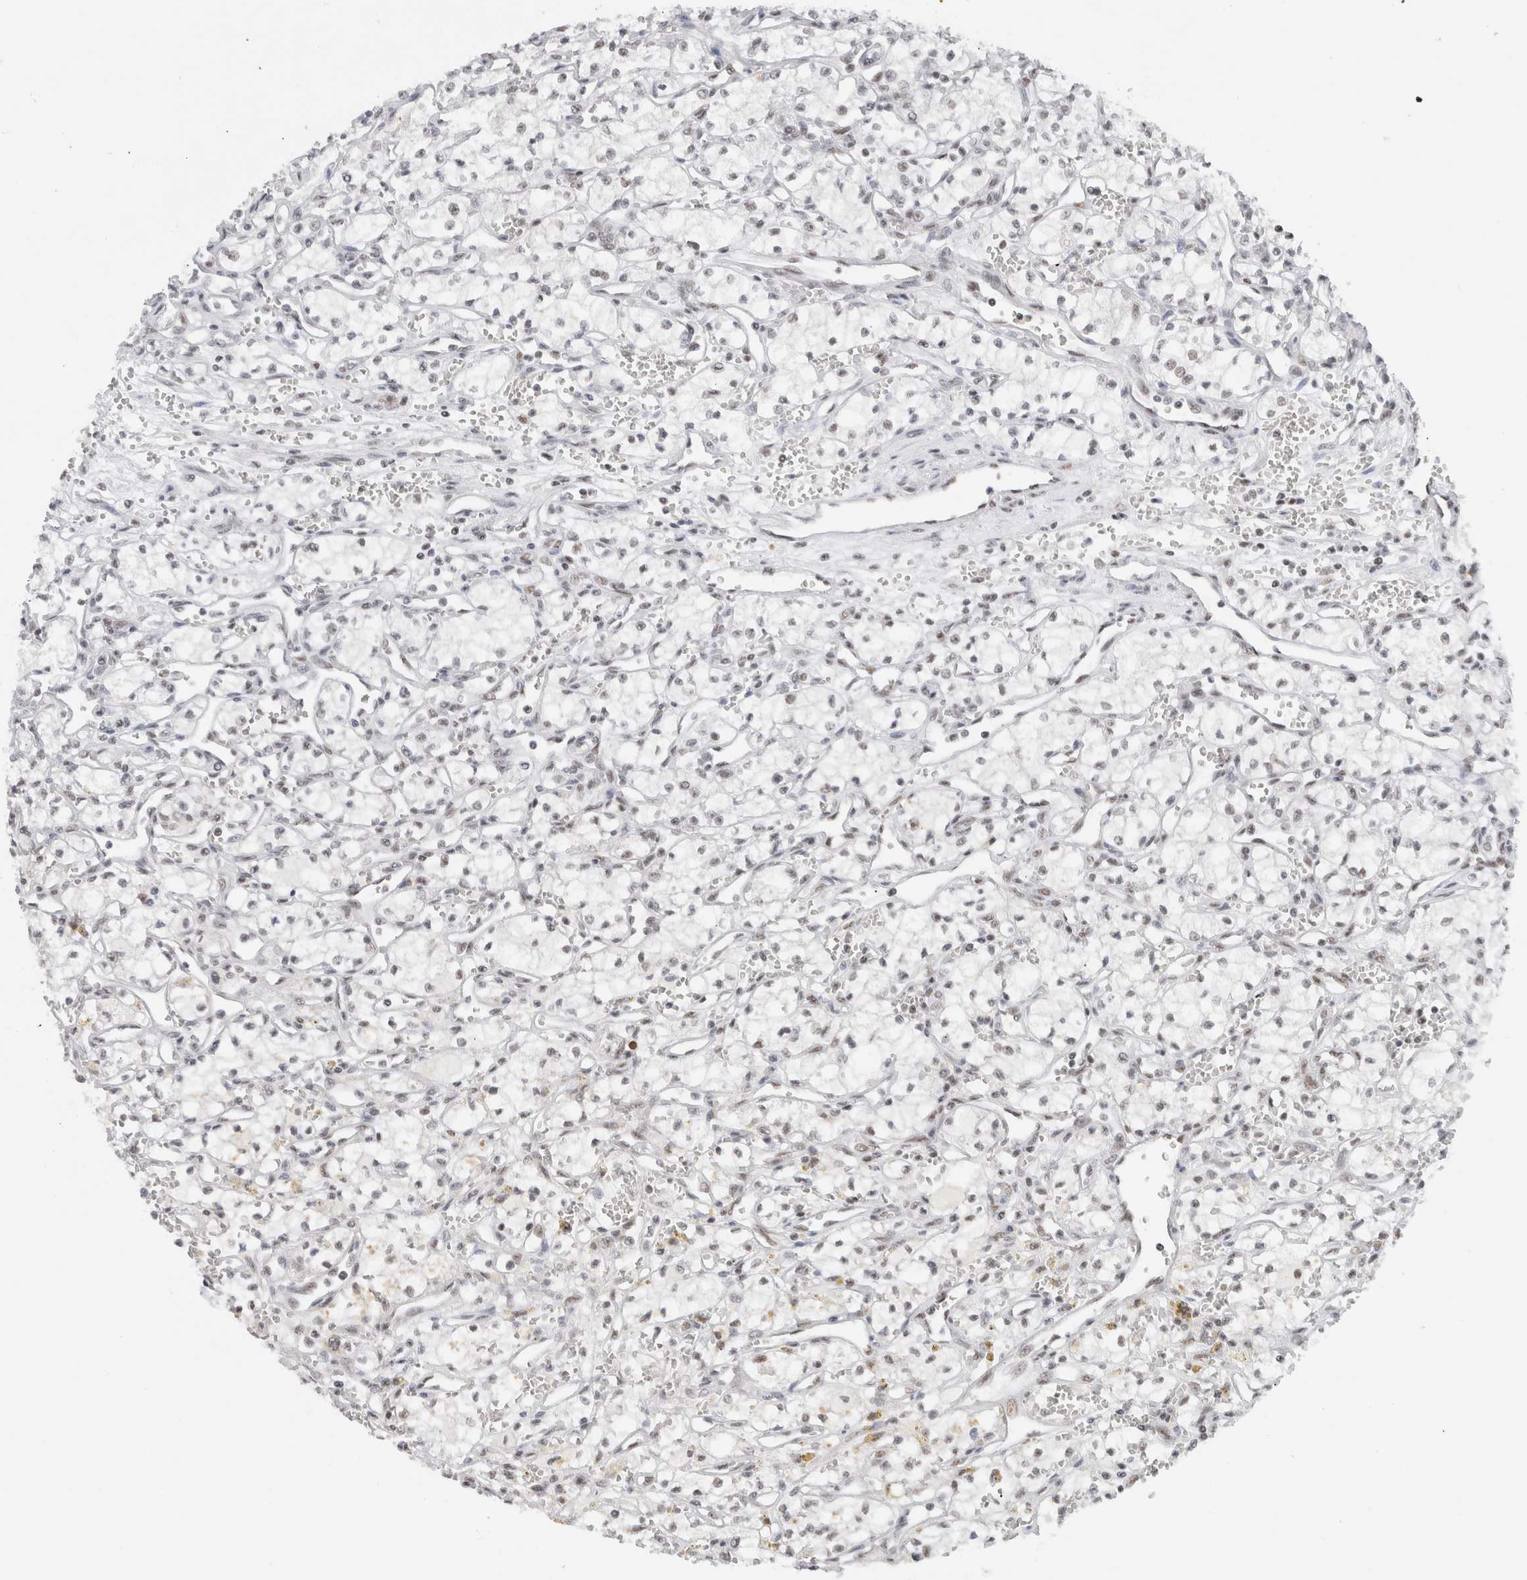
{"staining": {"intensity": "weak", "quantity": ">75%", "location": "nuclear"}, "tissue": "renal cancer", "cell_type": "Tumor cells", "image_type": "cancer", "snomed": [{"axis": "morphology", "description": "Adenocarcinoma, NOS"}, {"axis": "topography", "description": "Kidney"}], "caption": "Protein staining displays weak nuclear positivity in approximately >75% of tumor cells in renal cancer (adenocarcinoma).", "gene": "COPS7A", "patient": {"sex": "male", "age": 59}}